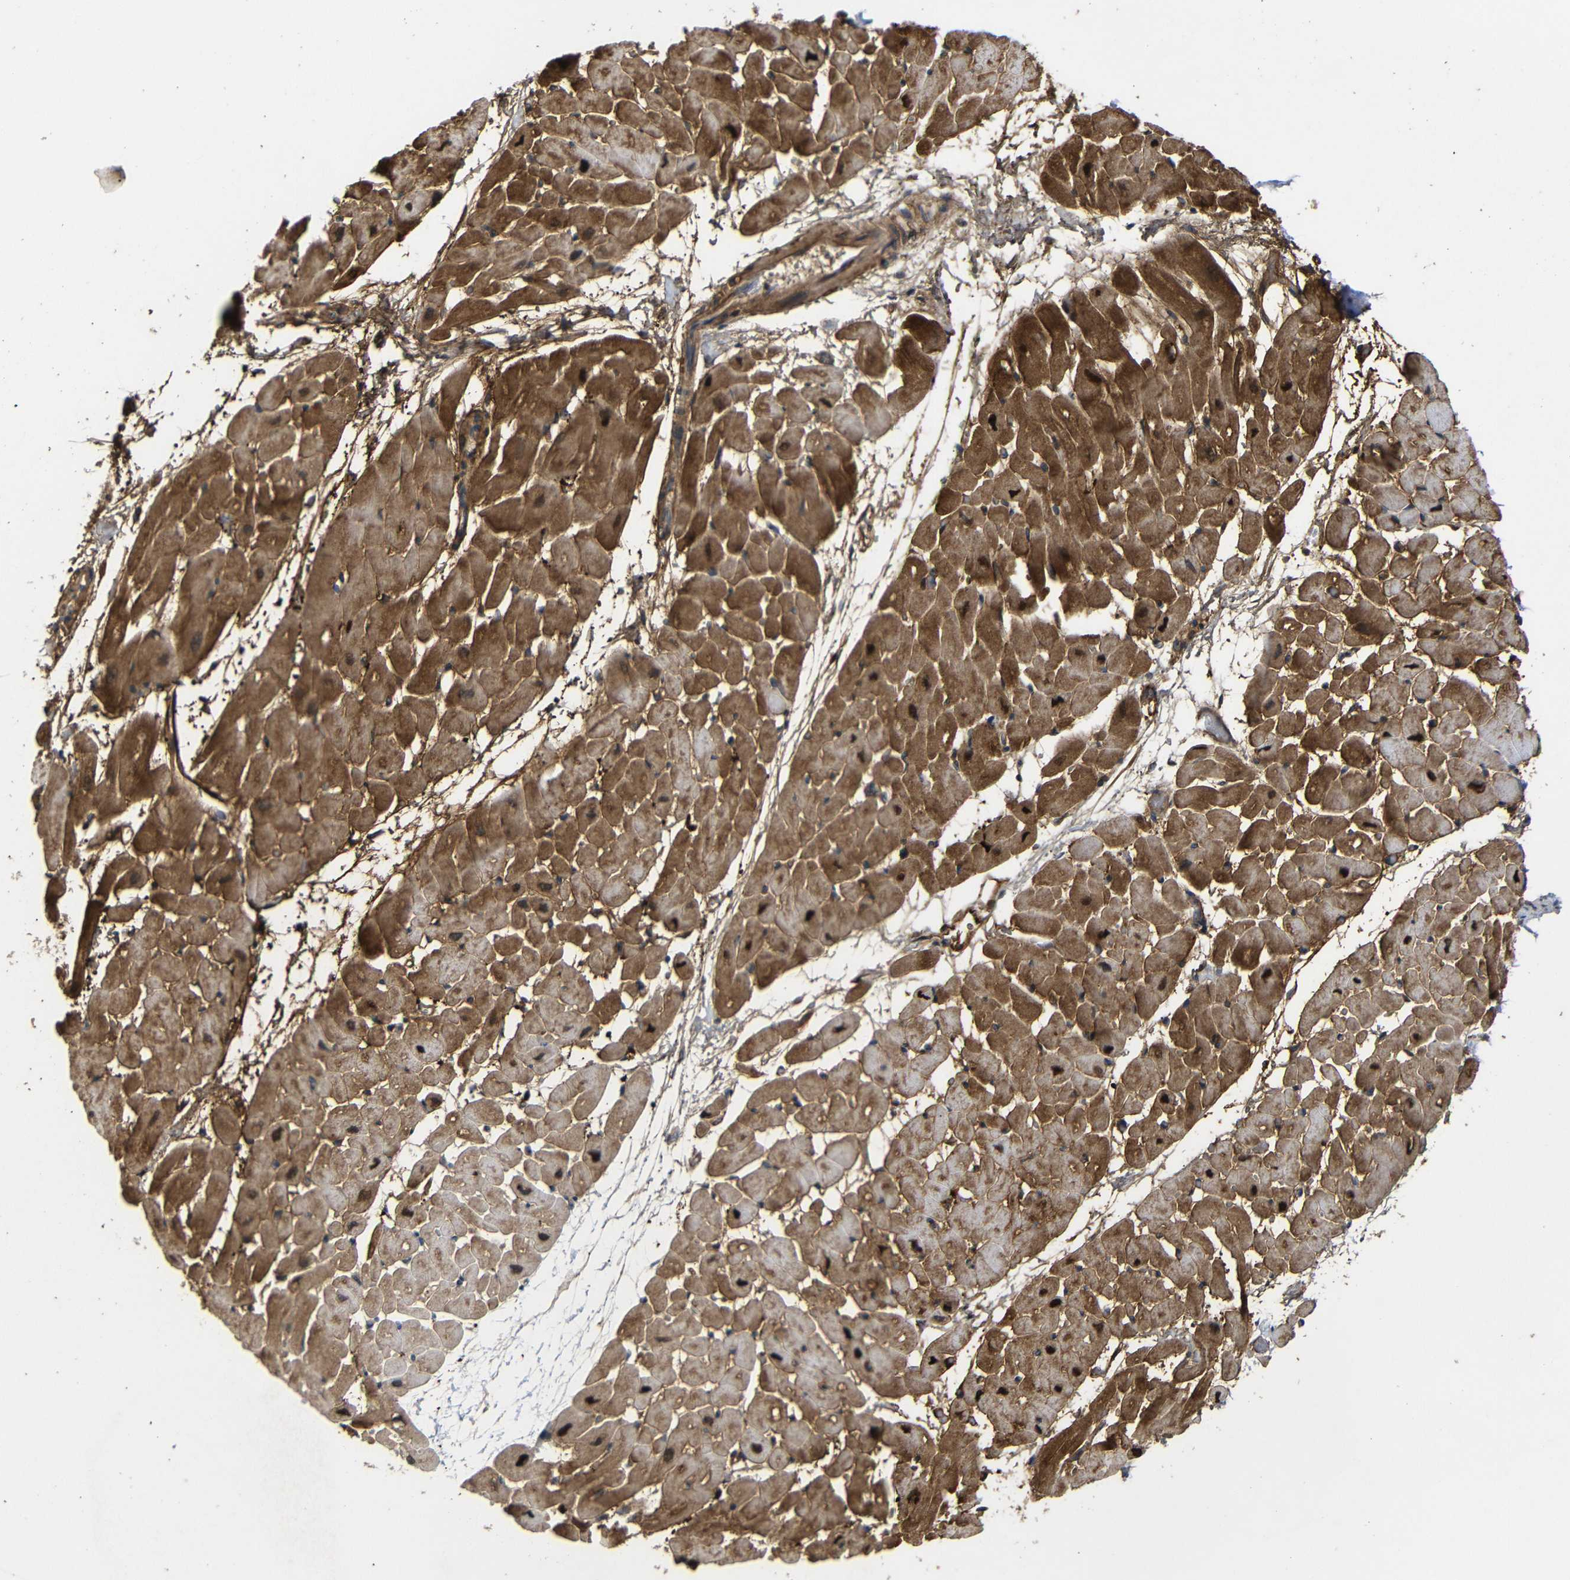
{"staining": {"intensity": "moderate", "quantity": ">75%", "location": "cytoplasmic/membranous,nuclear"}, "tissue": "heart muscle", "cell_type": "Cardiomyocytes", "image_type": "normal", "snomed": [{"axis": "morphology", "description": "Normal tissue, NOS"}, {"axis": "topography", "description": "Heart"}], "caption": "A micrograph of heart muscle stained for a protein displays moderate cytoplasmic/membranous,nuclear brown staining in cardiomyocytes.", "gene": "ATG12", "patient": {"sex": "male", "age": 45}}